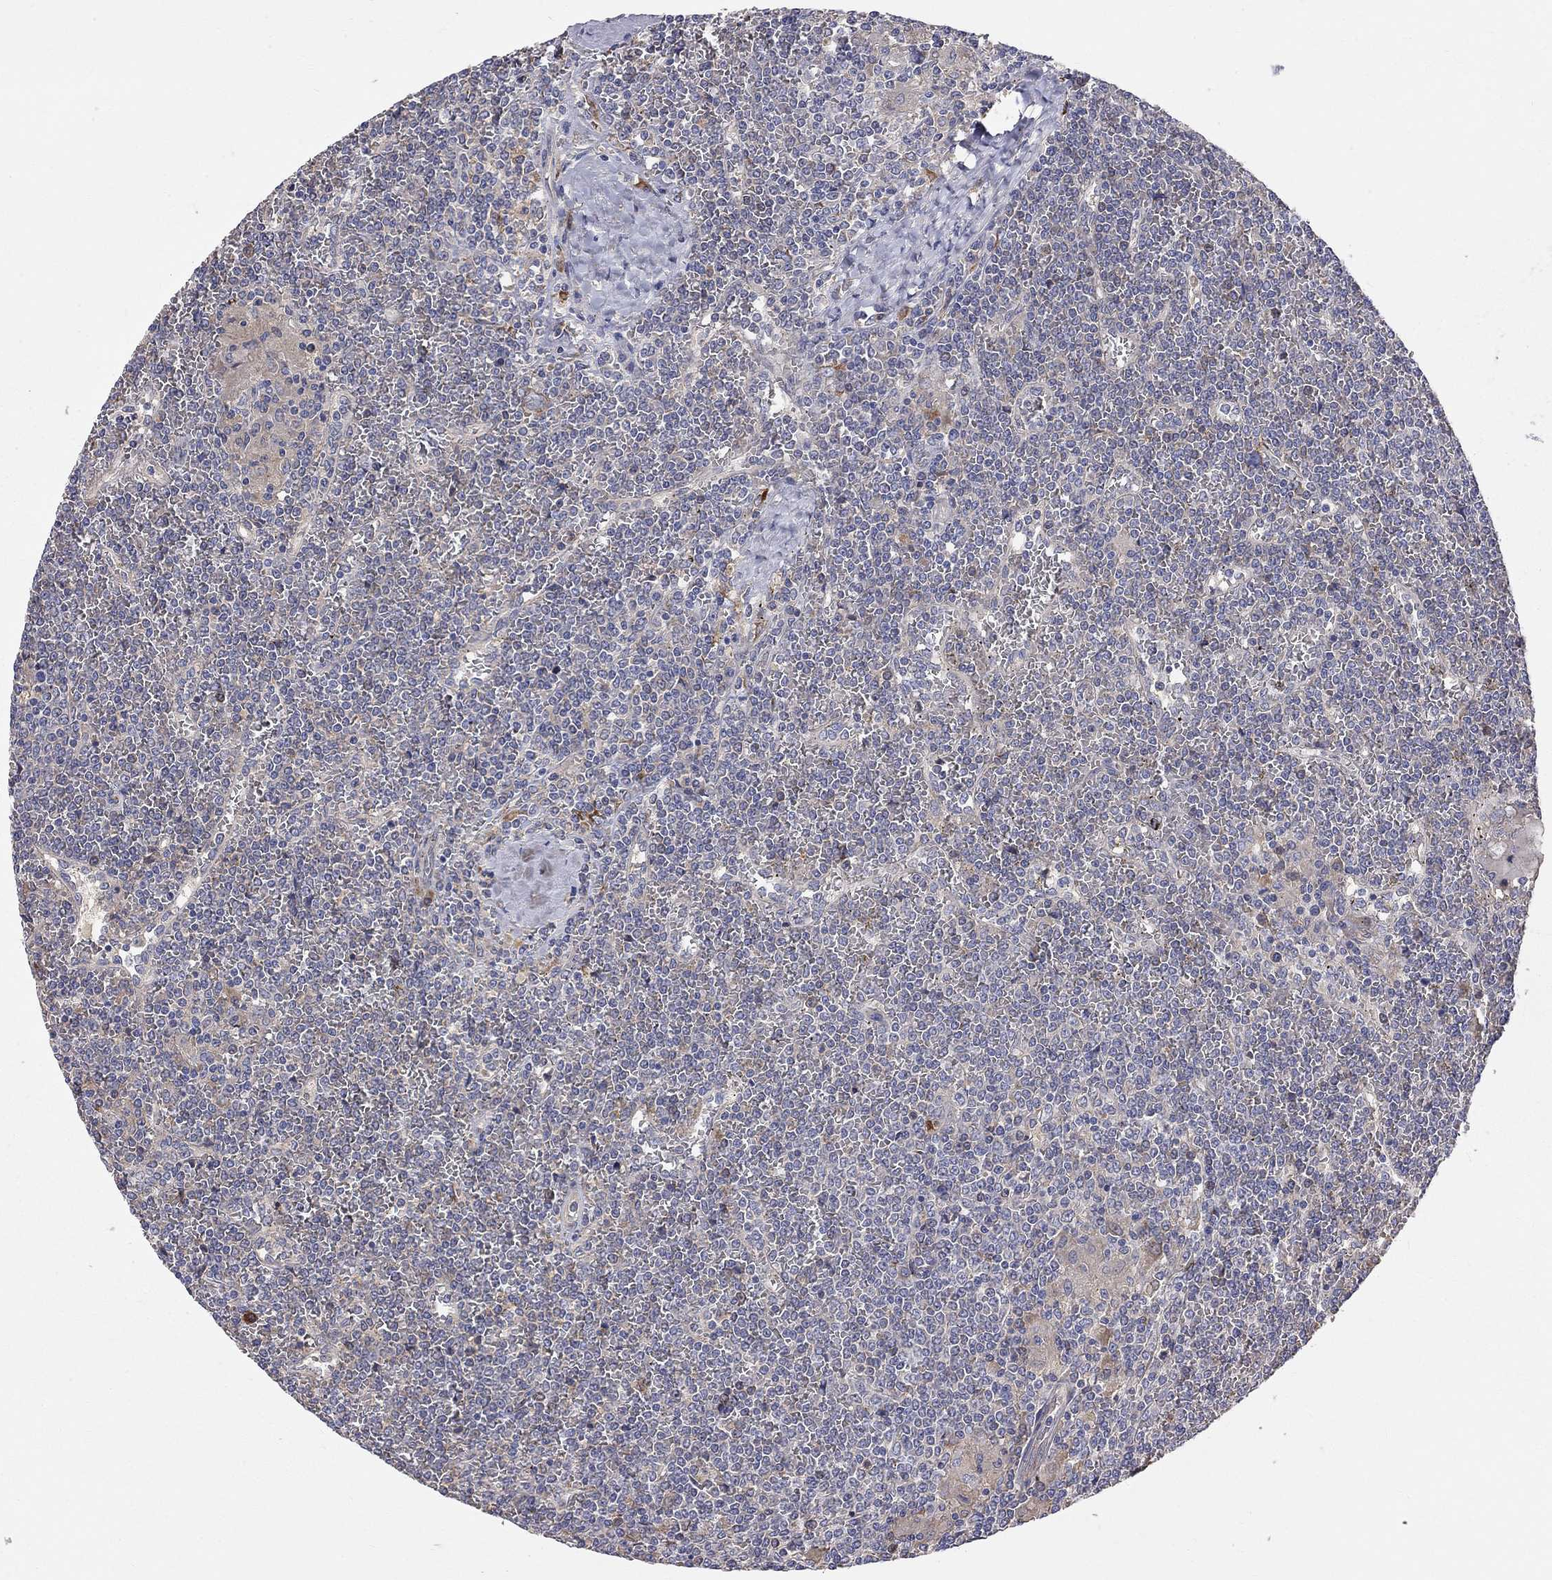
{"staining": {"intensity": "negative", "quantity": "none", "location": "none"}, "tissue": "lymphoma", "cell_type": "Tumor cells", "image_type": "cancer", "snomed": [{"axis": "morphology", "description": "Malignant lymphoma, non-Hodgkin's type, Low grade"}, {"axis": "topography", "description": "Spleen"}], "caption": "This is an immunohistochemistry (IHC) micrograph of human lymphoma. There is no positivity in tumor cells.", "gene": "CASTOR1", "patient": {"sex": "female", "age": 19}}